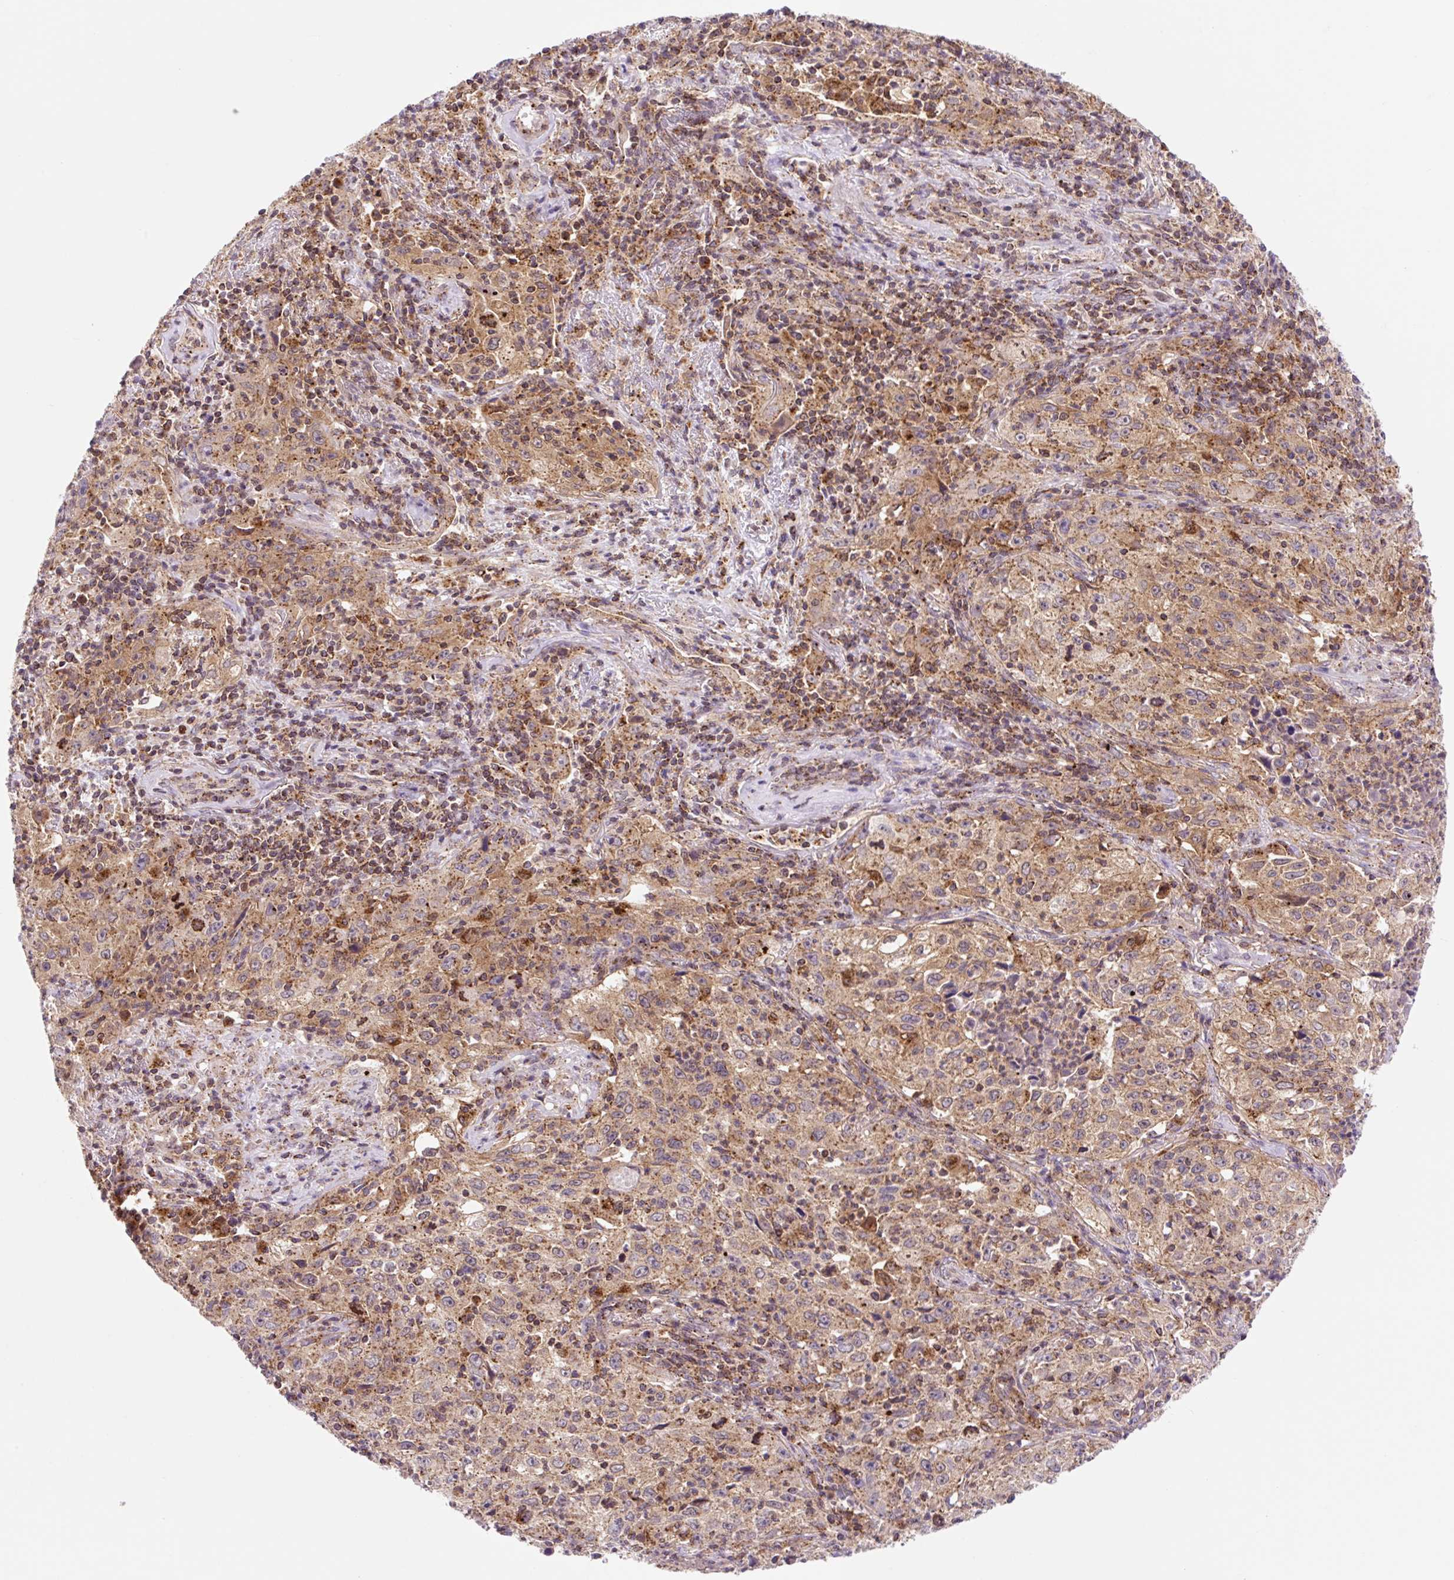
{"staining": {"intensity": "moderate", "quantity": ">75%", "location": "cytoplasmic/membranous"}, "tissue": "lung cancer", "cell_type": "Tumor cells", "image_type": "cancer", "snomed": [{"axis": "morphology", "description": "Squamous cell carcinoma, NOS"}, {"axis": "topography", "description": "Lung"}], "caption": "Human lung squamous cell carcinoma stained with a brown dye displays moderate cytoplasmic/membranous positive positivity in approximately >75% of tumor cells.", "gene": "VPS4A", "patient": {"sex": "male", "age": 71}}